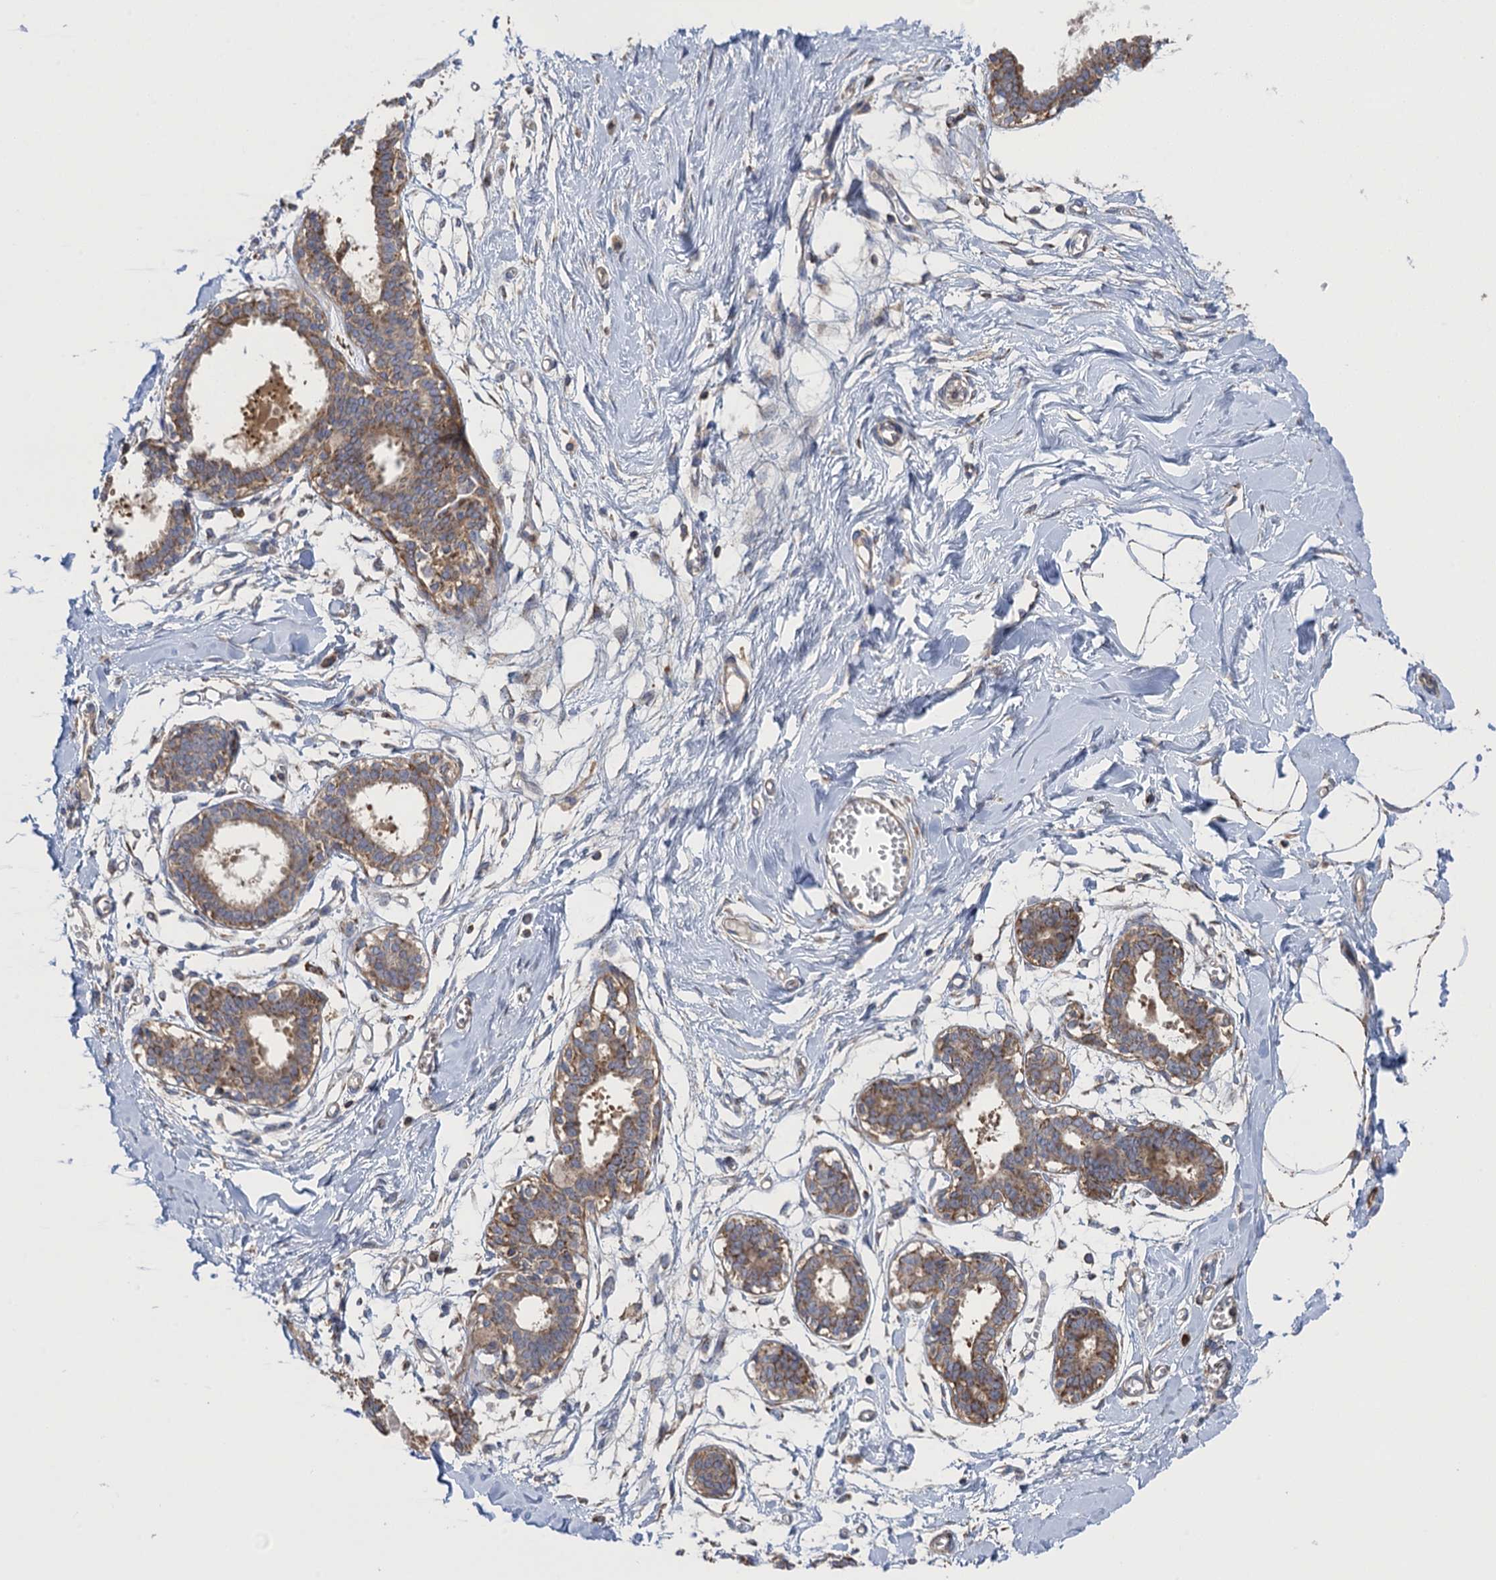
{"staining": {"intensity": "negative", "quantity": "none", "location": "none"}, "tissue": "breast", "cell_type": "Adipocytes", "image_type": "normal", "snomed": [{"axis": "morphology", "description": "Normal tissue, NOS"}, {"axis": "topography", "description": "Breast"}], "caption": "Immunohistochemical staining of unremarkable human breast displays no significant expression in adipocytes. (Stains: DAB (3,3'-diaminobenzidine) immunohistochemistry (IHC) with hematoxylin counter stain, Microscopy: brightfield microscopy at high magnification).", "gene": "WDR88", "patient": {"sex": "female", "age": 27}}